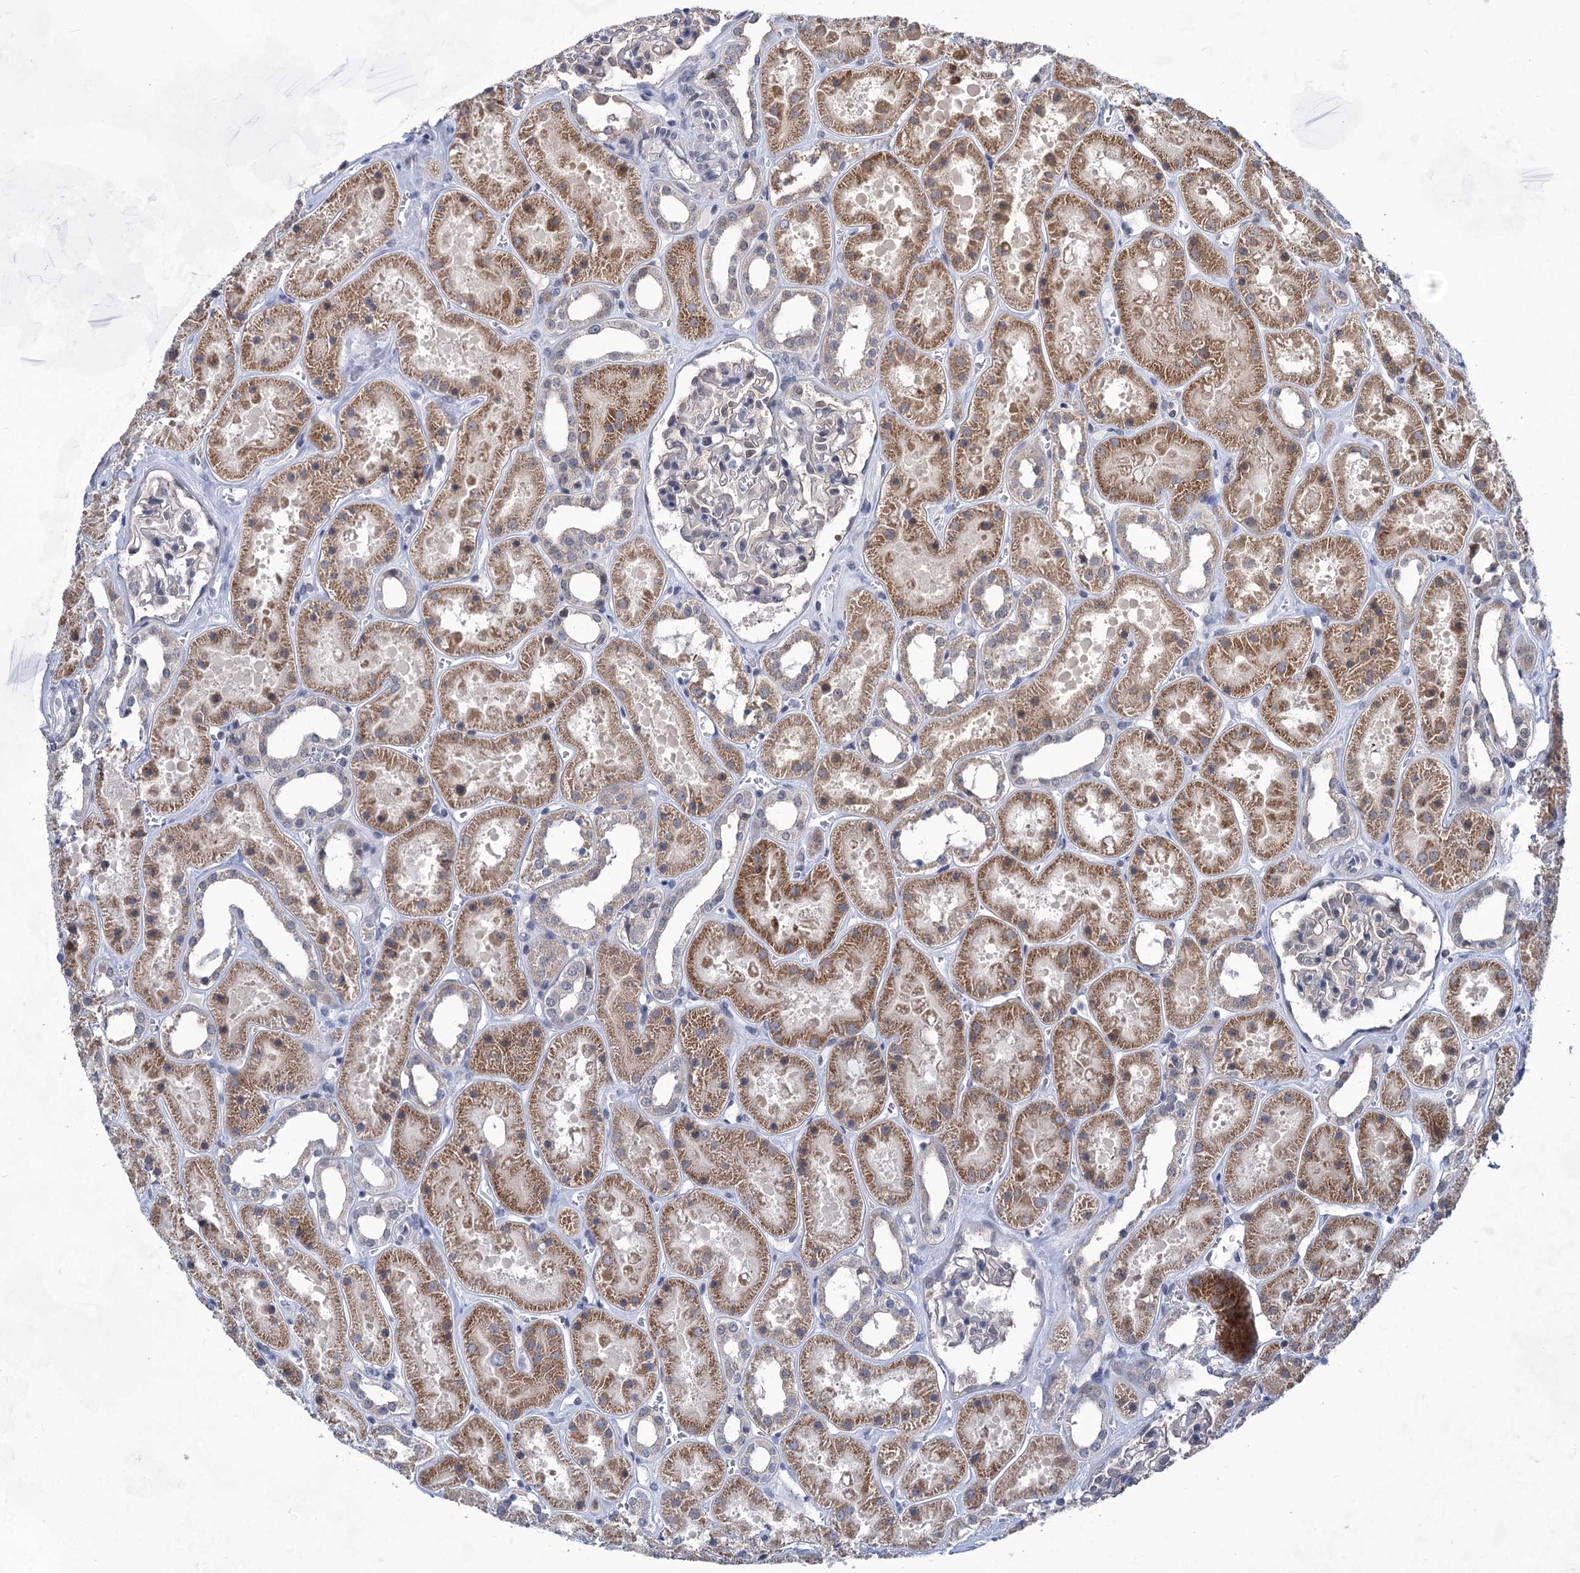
{"staining": {"intensity": "negative", "quantity": "none", "location": "none"}, "tissue": "kidney", "cell_type": "Cells in glomeruli", "image_type": "normal", "snomed": [{"axis": "morphology", "description": "Normal tissue, NOS"}, {"axis": "topography", "description": "Kidney"}], "caption": "Kidney was stained to show a protein in brown. There is no significant expression in cells in glomeruli. (IHC, brightfield microscopy, high magnification).", "gene": "TTC17", "patient": {"sex": "female", "age": 41}}